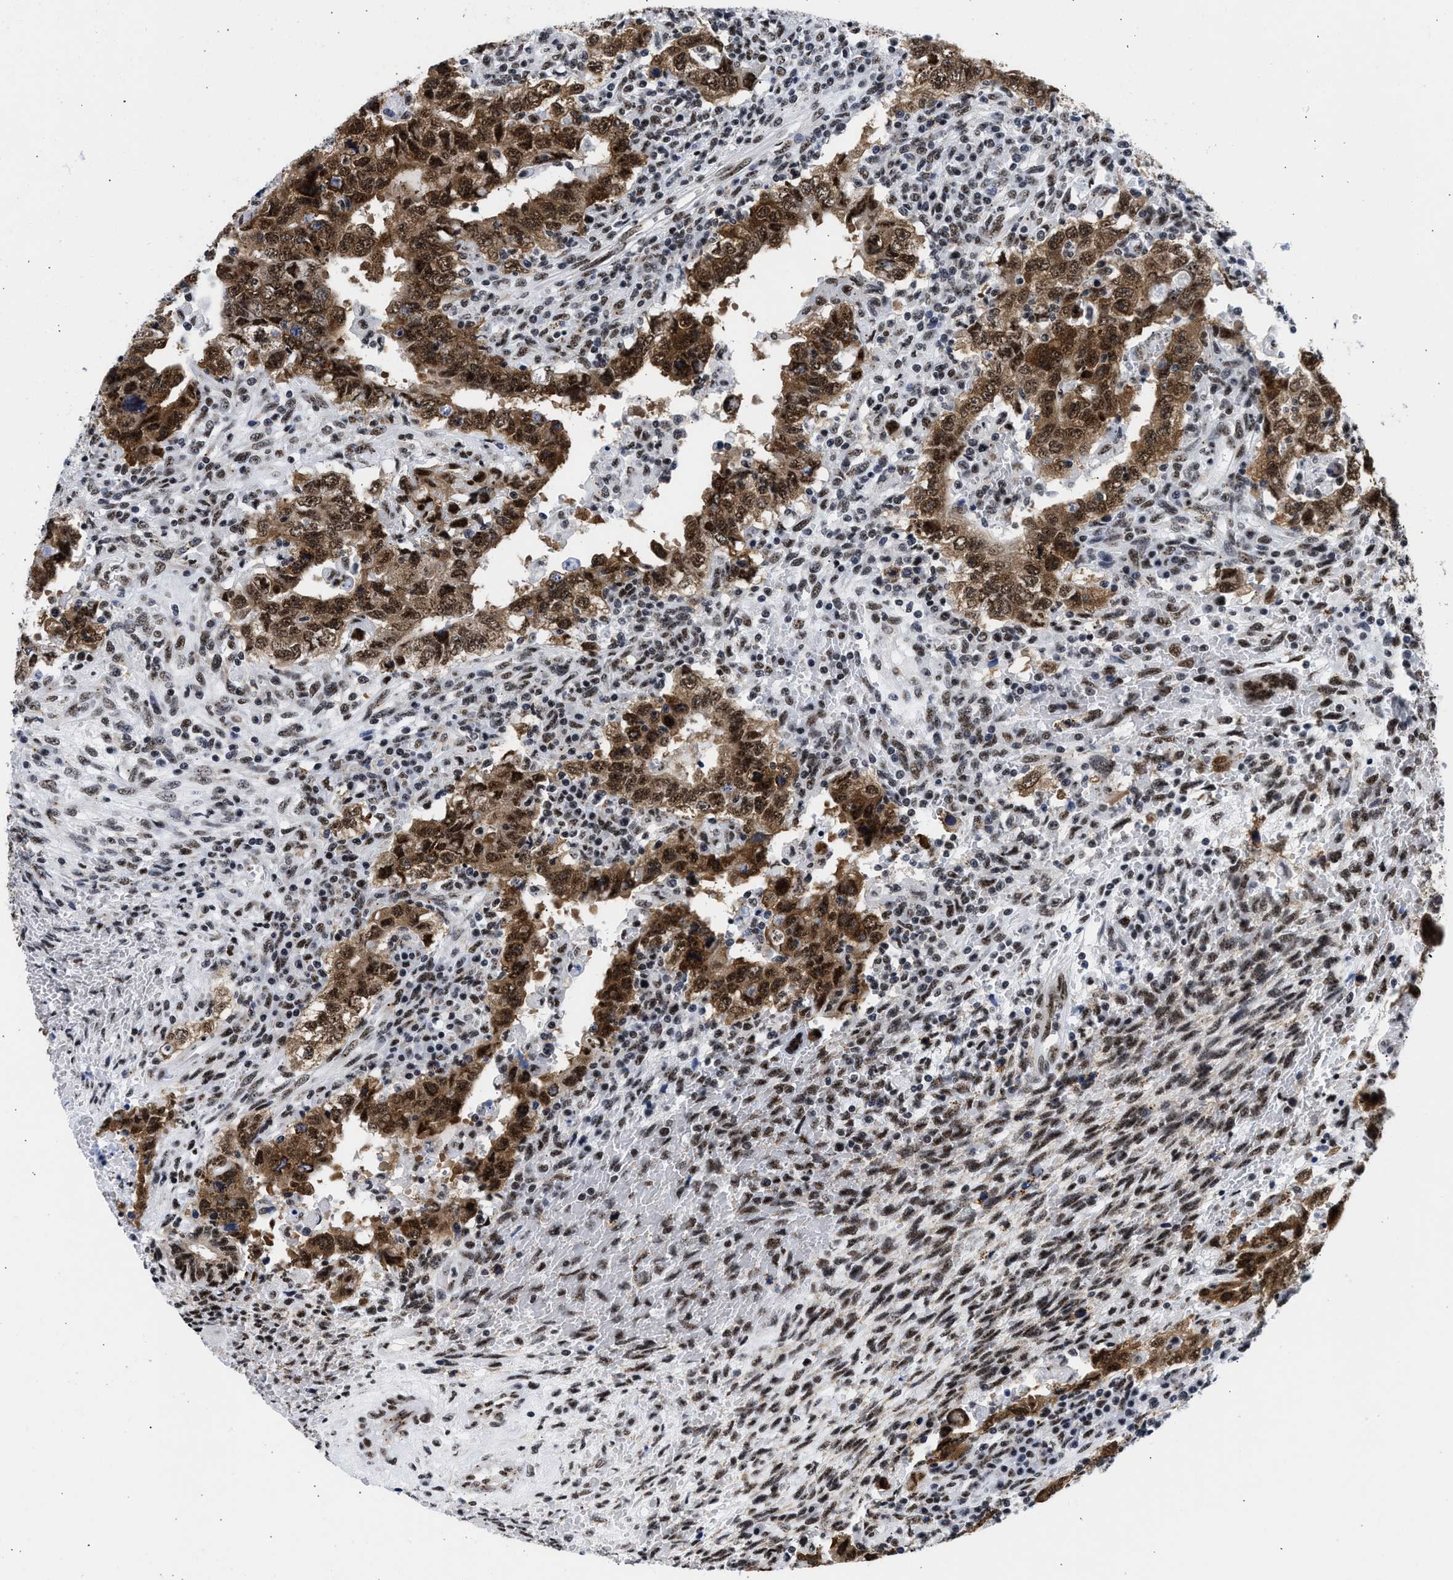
{"staining": {"intensity": "moderate", "quantity": ">75%", "location": "cytoplasmic/membranous,nuclear"}, "tissue": "testis cancer", "cell_type": "Tumor cells", "image_type": "cancer", "snomed": [{"axis": "morphology", "description": "Carcinoma, Embryonal, NOS"}, {"axis": "topography", "description": "Testis"}], "caption": "Embryonal carcinoma (testis) tissue demonstrates moderate cytoplasmic/membranous and nuclear expression in about >75% of tumor cells, visualized by immunohistochemistry.", "gene": "RBM8A", "patient": {"sex": "male", "age": 26}}